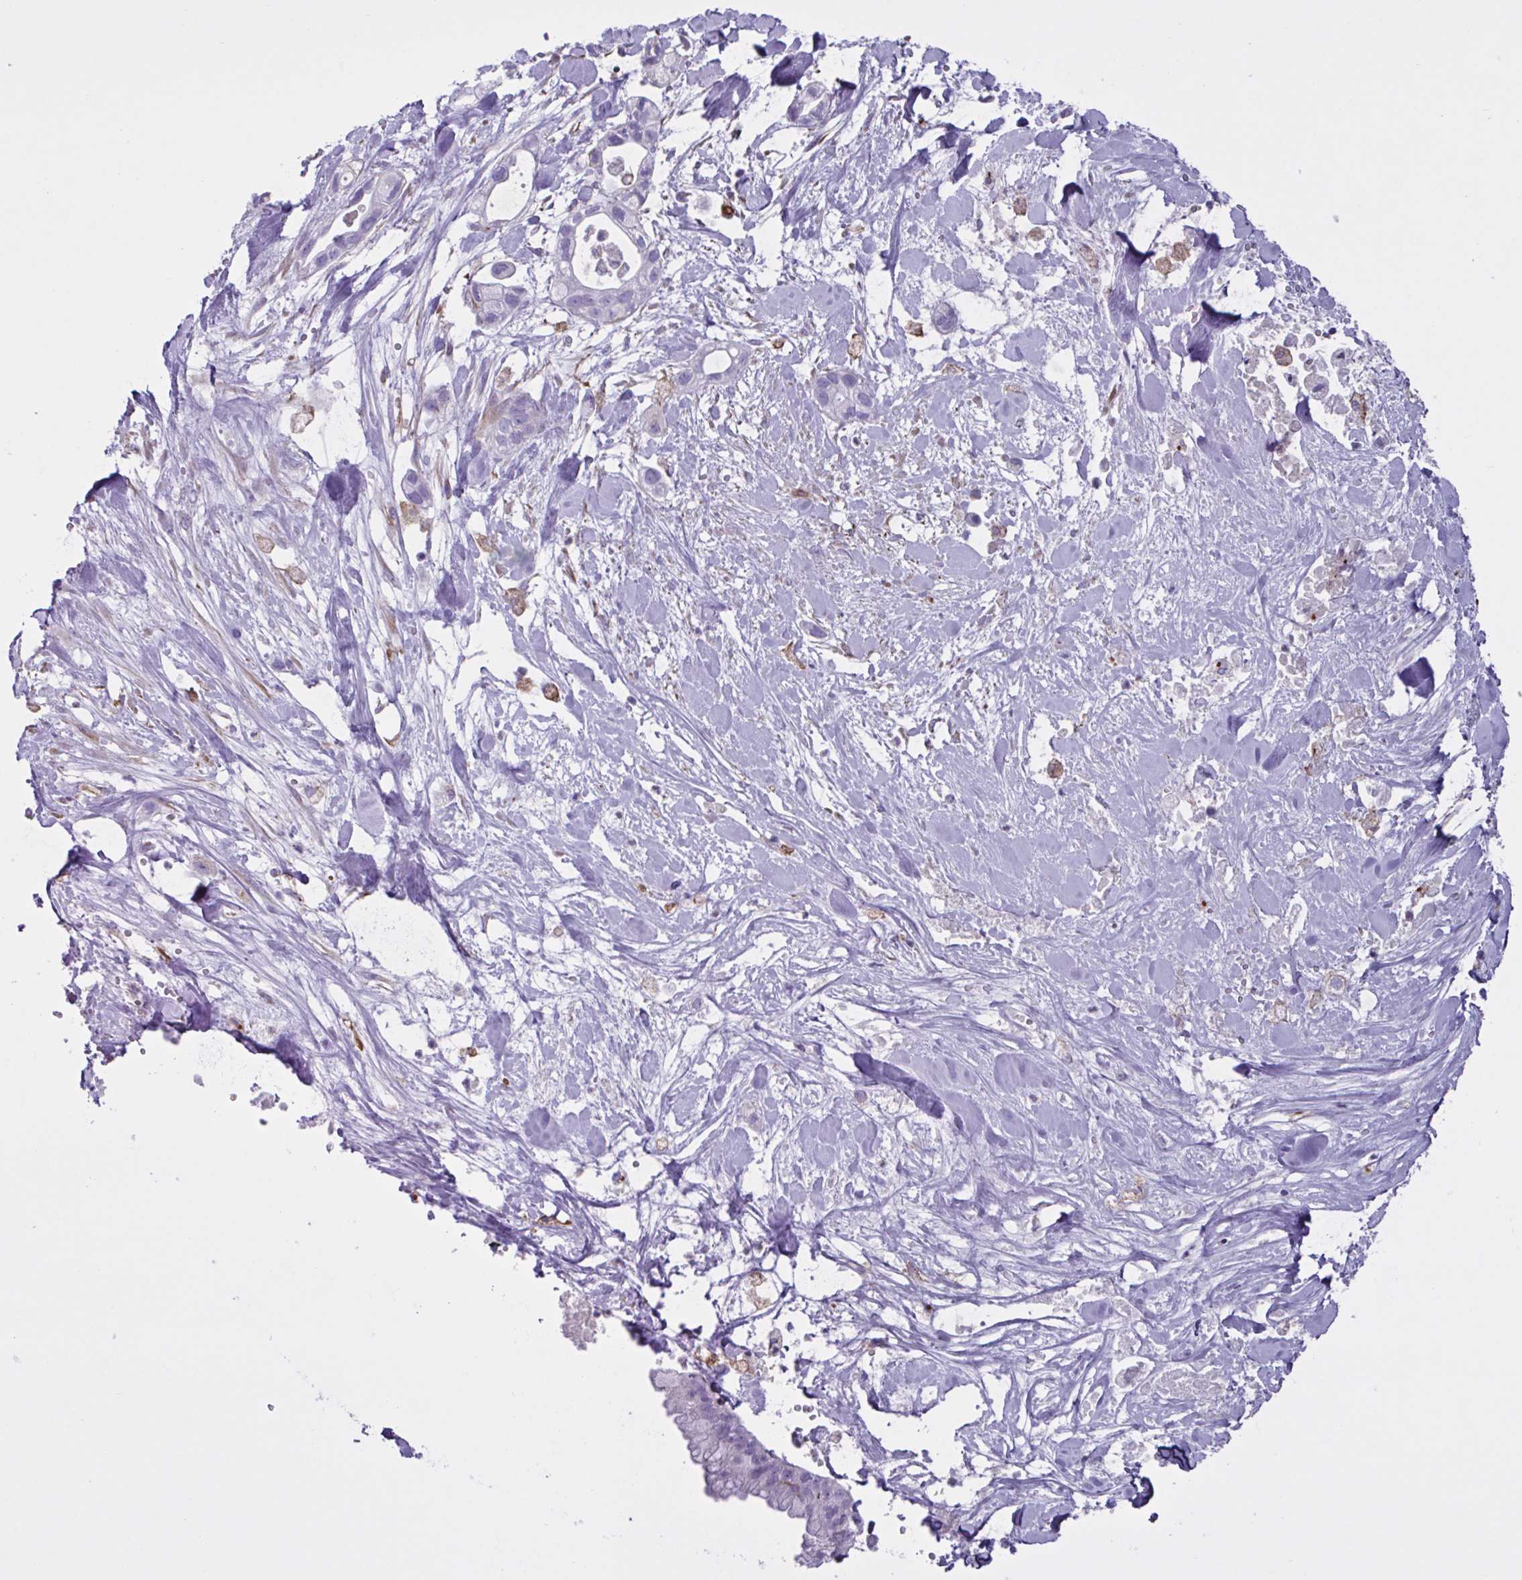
{"staining": {"intensity": "negative", "quantity": "none", "location": "none"}, "tissue": "pancreatic cancer", "cell_type": "Tumor cells", "image_type": "cancer", "snomed": [{"axis": "morphology", "description": "Adenocarcinoma, NOS"}, {"axis": "topography", "description": "Pancreas"}], "caption": "Tumor cells are negative for brown protein staining in pancreatic cancer.", "gene": "TMEM86B", "patient": {"sex": "male", "age": 44}}